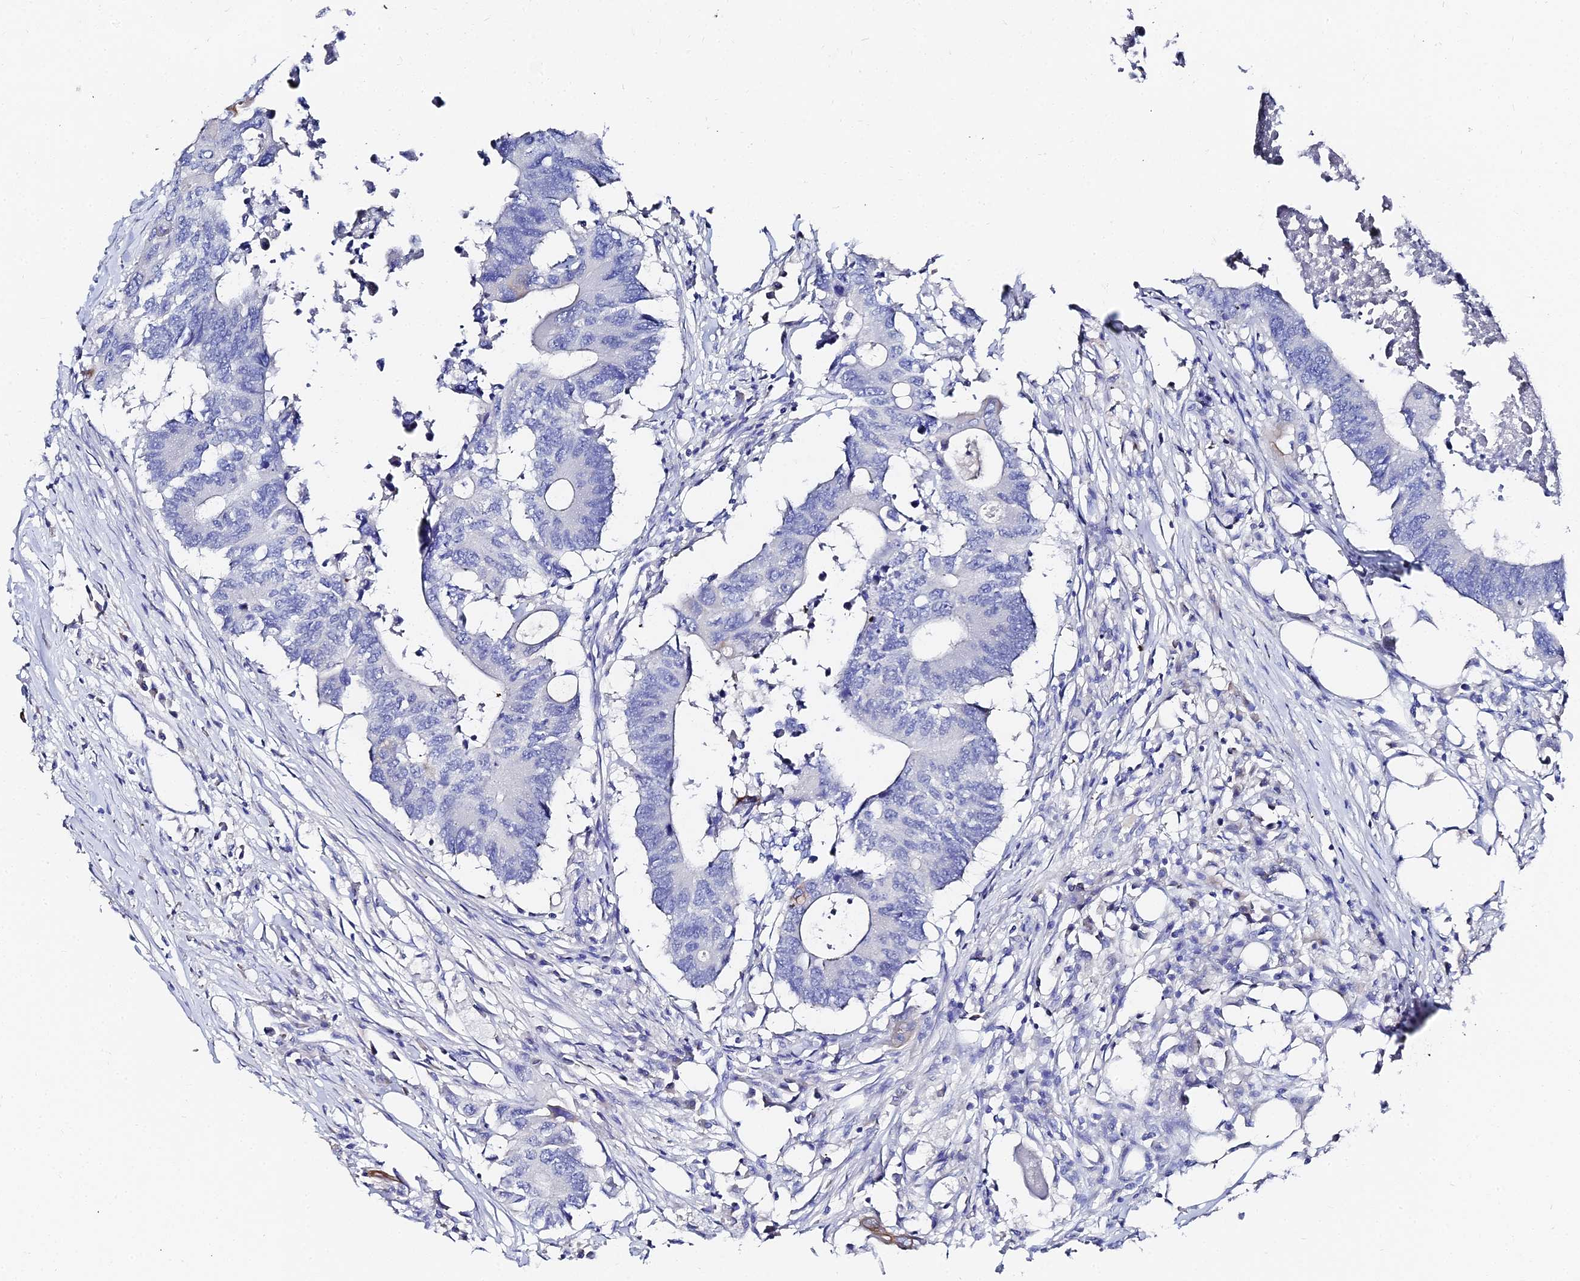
{"staining": {"intensity": "negative", "quantity": "none", "location": "none"}, "tissue": "colorectal cancer", "cell_type": "Tumor cells", "image_type": "cancer", "snomed": [{"axis": "morphology", "description": "Adenocarcinoma, NOS"}, {"axis": "topography", "description": "Colon"}], "caption": "There is no significant staining in tumor cells of adenocarcinoma (colorectal).", "gene": "KRT17", "patient": {"sex": "male", "age": 71}}